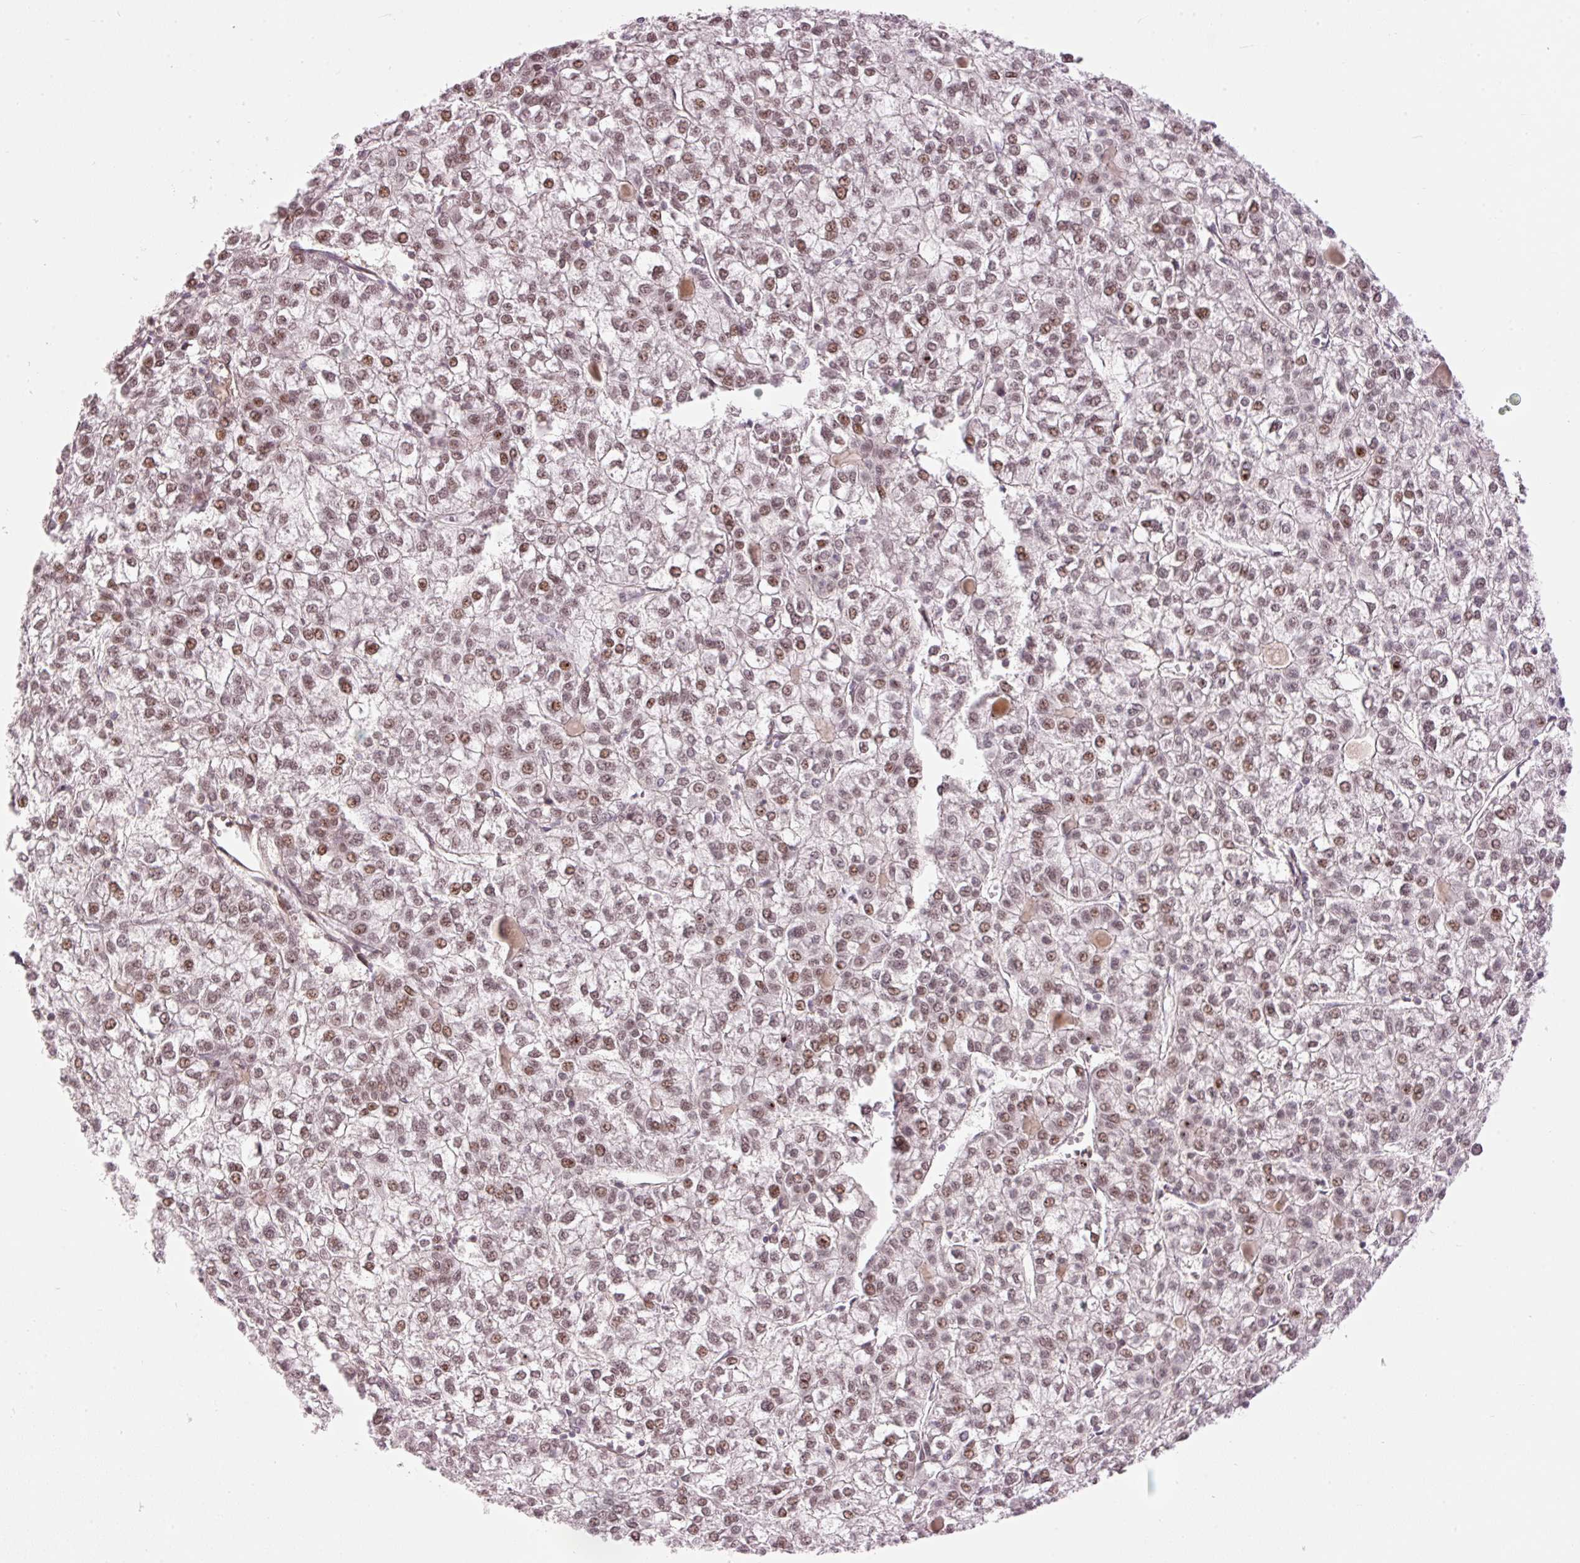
{"staining": {"intensity": "moderate", "quantity": ">75%", "location": "nuclear"}, "tissue": "liver cancer", "cell_type": "Tumor cells", "image_type": "cancer", "snomed": [{"axis": "morphology", "description": "Carcinoma, Hepatocellular, NOS"}, {"axis": "topography", "description": "Liver"}], "caption": "Hepatocellular carcinoma (liver) stained with IHC demonstrates moderate nuclear staining in approximately >75% of tumor cells. Nuclei are stained in blue.", "gene": "HNF1A", "patient": {"sex": "female", "age": 43}}